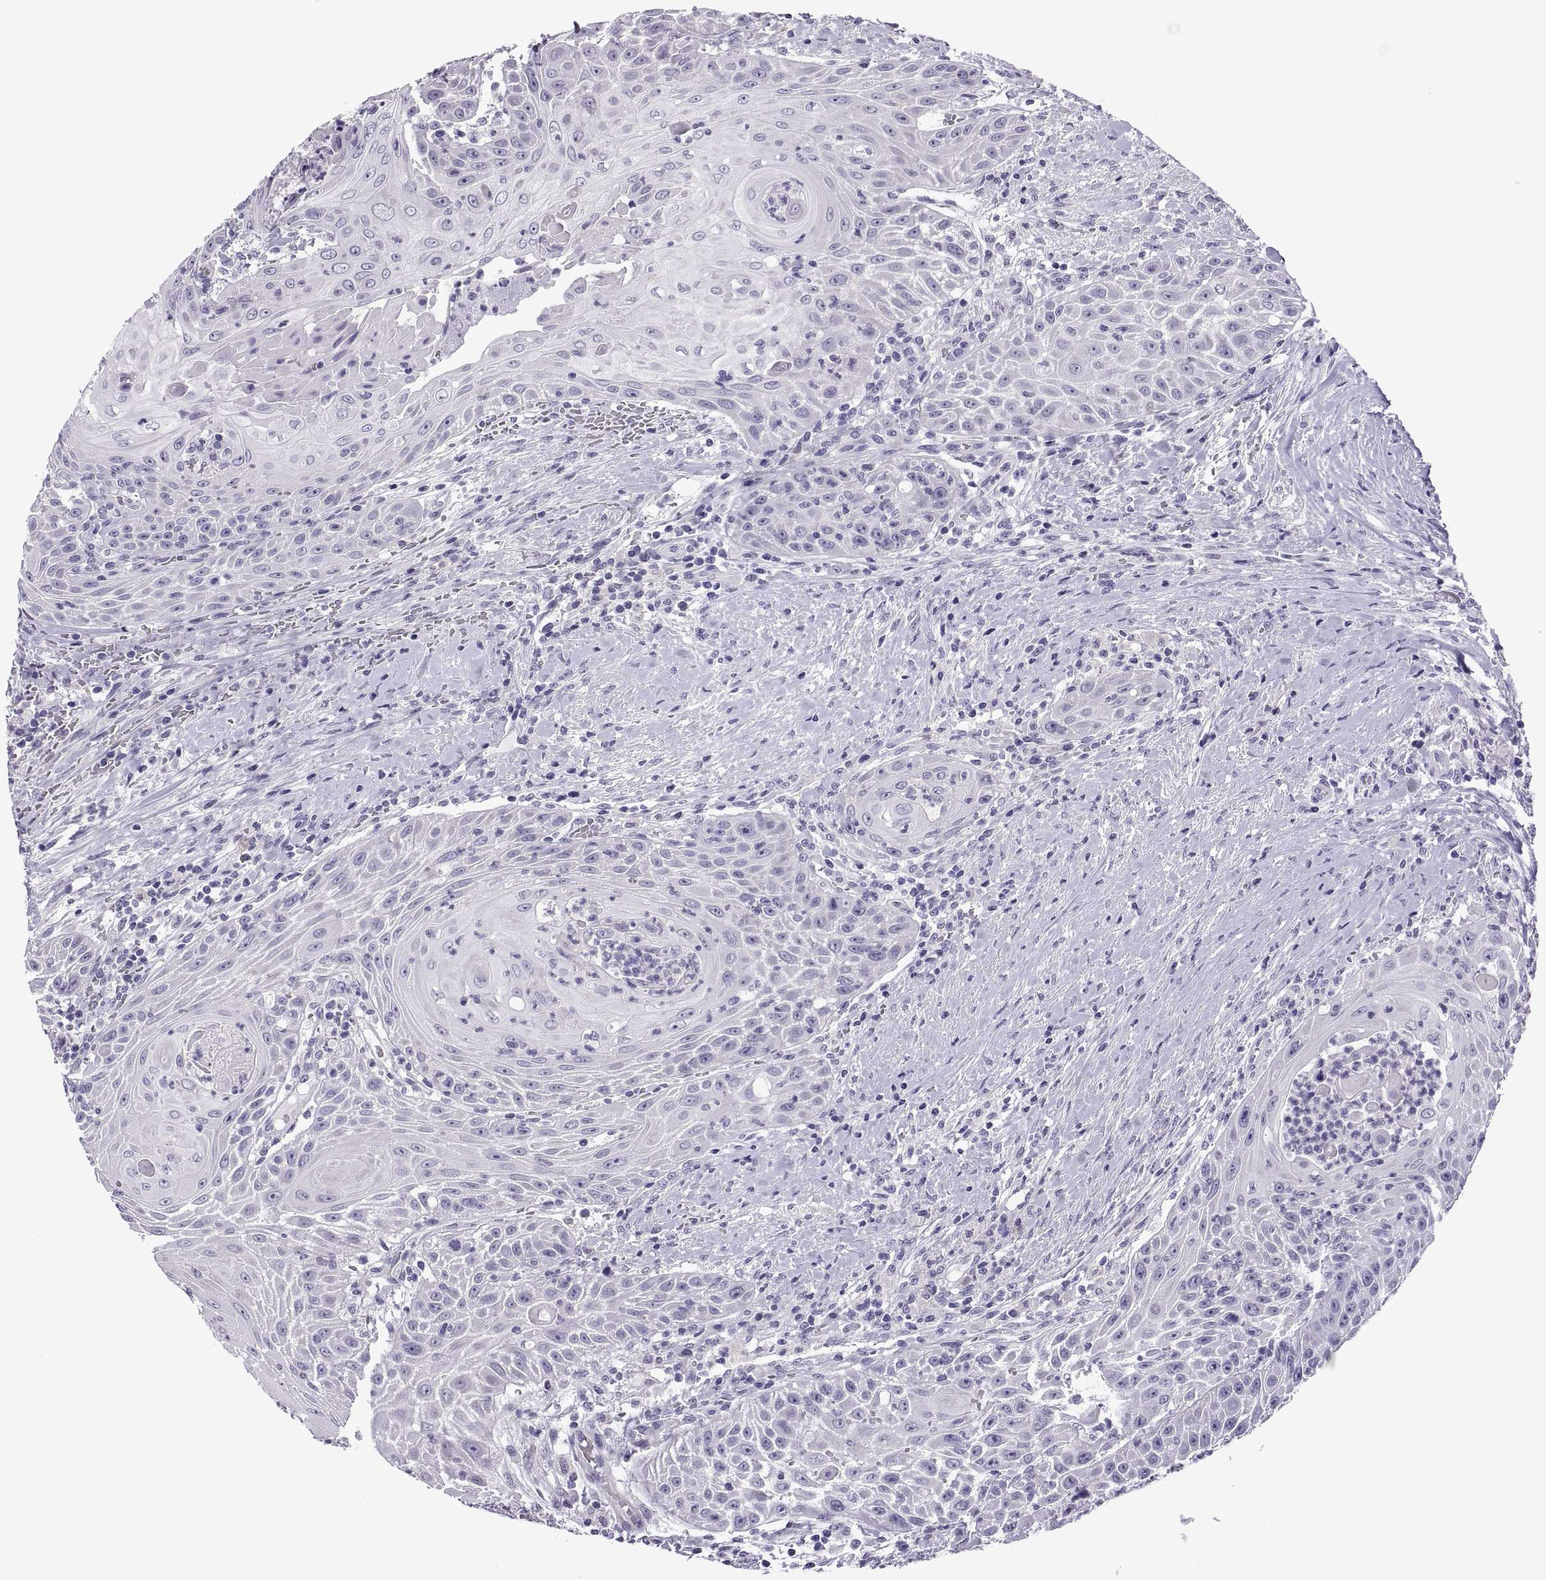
{"staining": {"intensity": "negative", "quantity": "none", "location": "none"}, "tissue": "head and neck cancer", "cell_type": "Tumor cells", "image_type": "cancer", "snomed": [{"axis": "morphology", "description": "Squamous cell carcinoma, NOS"}, {"axis": "topography", "description": "Head-Neck"}], "caption": "Photomicrograph shows no significant protein positivity in tumor cells of head and neck cancer. (Stains: DAB IHC with hematoxylin counter stain, Microscopy: brightfield microscopy at high magnification).", "gene": "SPDYE1", "patient": {"sex": "male", "age": 69}}